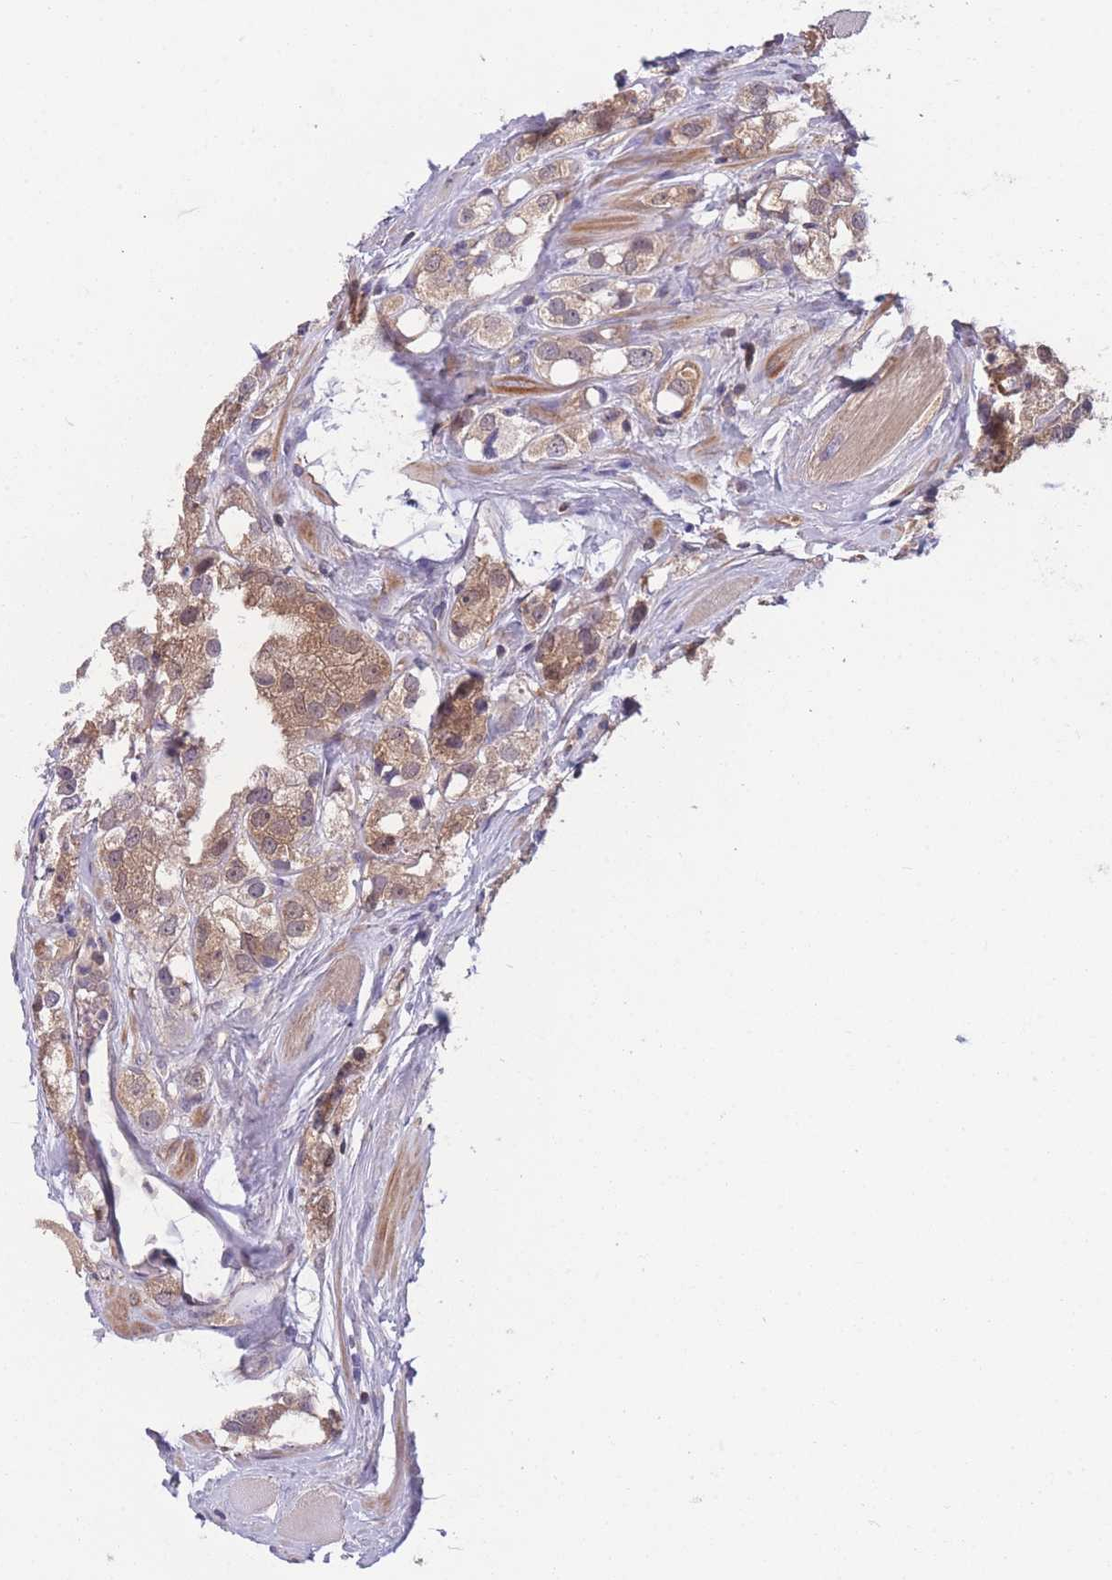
{"staining": {"intensity": "moderate", "quantity": ">75%", "location": "cytoplasmic/membranous"}, "tissue": "prostate cancer", "cell_type": "Tumor cells", "image_type": "cancer", "snomed": [{"axis": "morphology", "description": "Adenocarcinoma, NOS"}, {"axis": "topography", "description": "Prostate"}], "caption": "Protein staining of adenocarcinoma (prostate) tissue shows moderate cytoplasmic/membranous positivity in about >75% of tumor cells.", "gene": "UBE2N", "patient": {"sex": "male", "age": 79}}